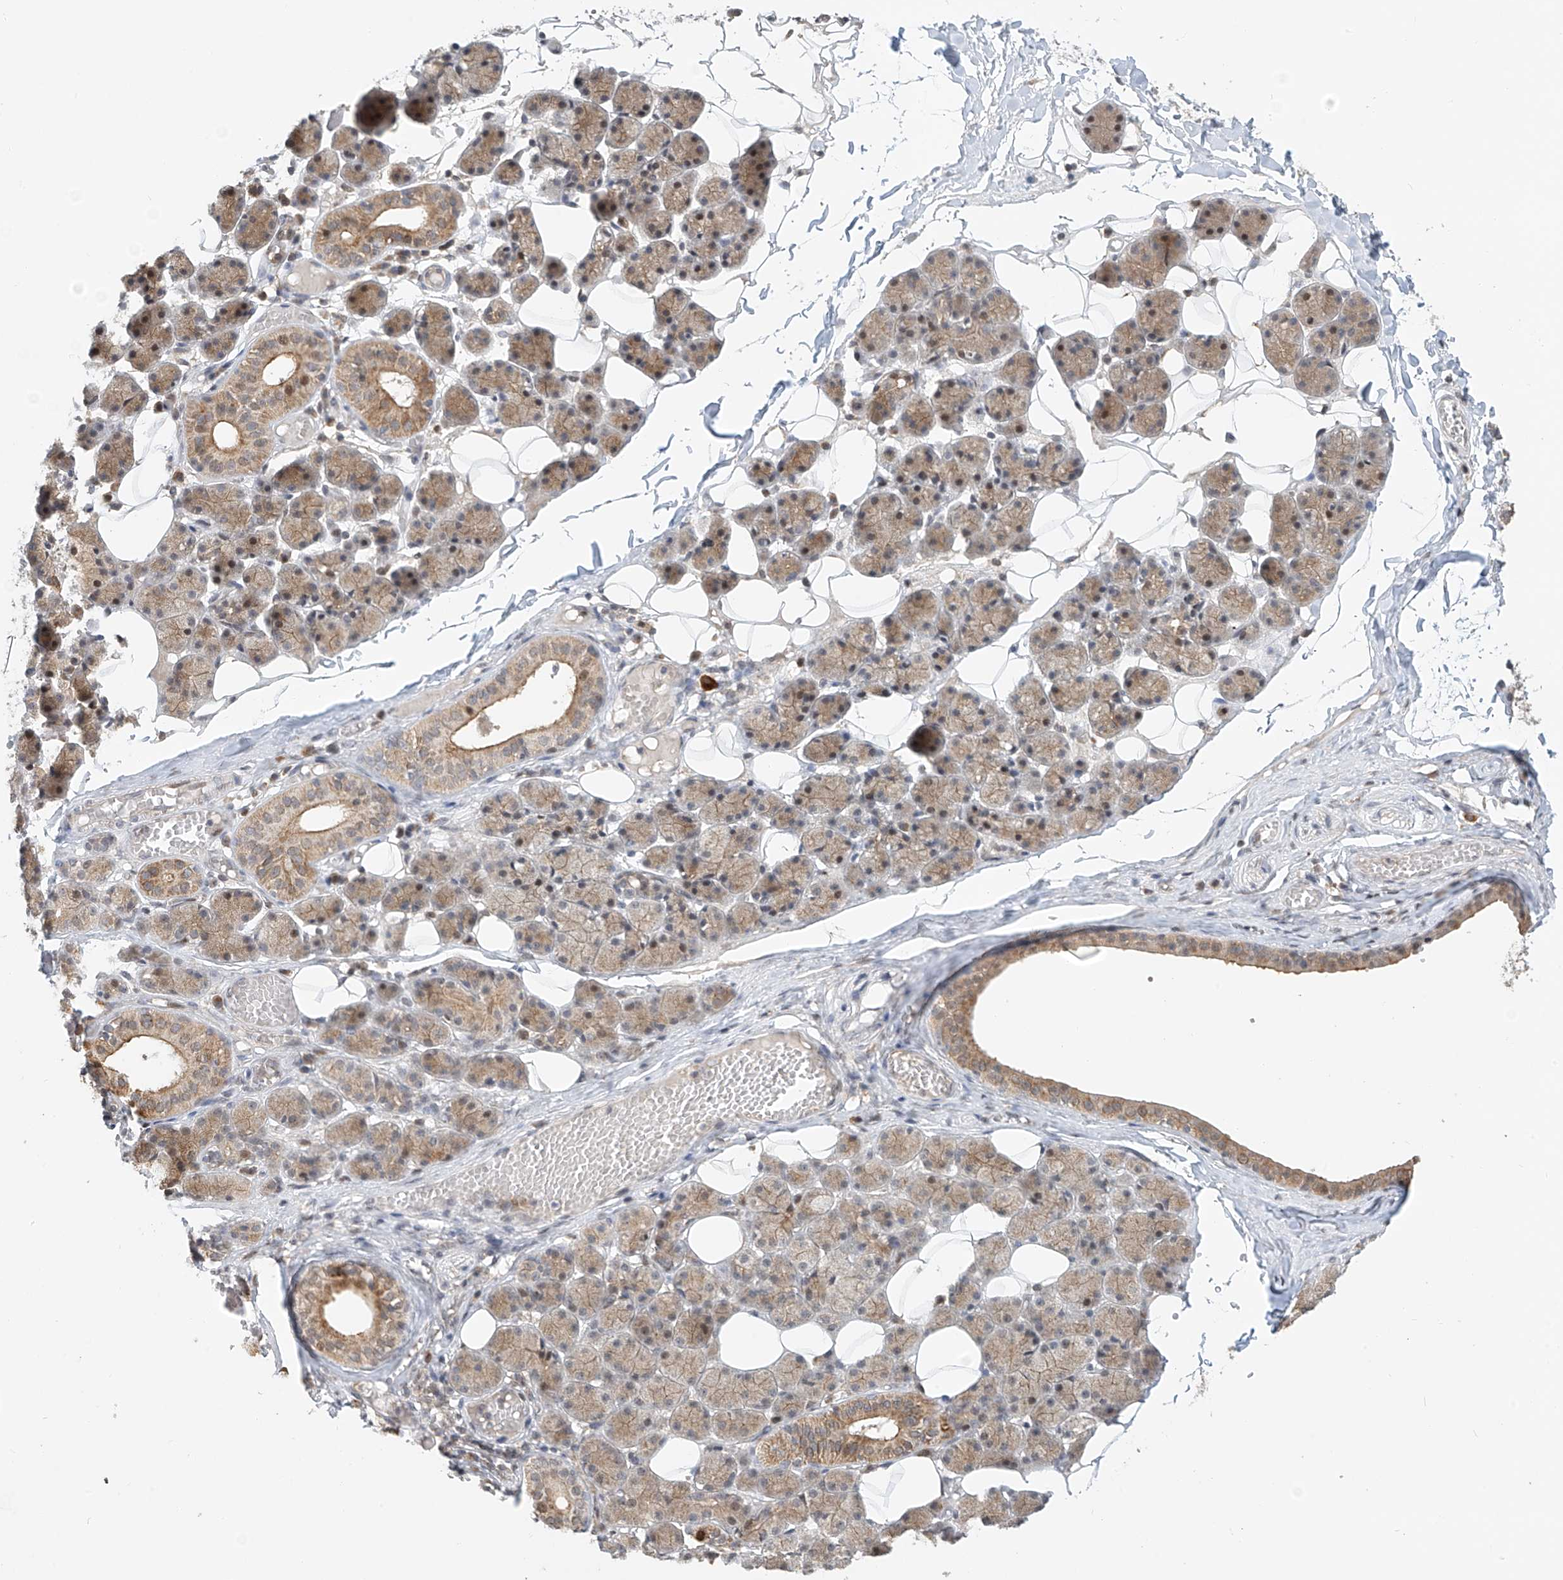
{"staining": {"intensity": "moderate", "quantity": "25%-75%", "location": "cytoplasmic/membranous"}, "tissue": "salivary gland", "cell_type": "Glandular cells", "image_type": "normal", "snomed": [{"axis": "morphology", "description": "Normal tissue, NOS"}, {"axis": "topography", "description": "Salivary gland"}], "caption": "Immunohistochemical staining of normal salivary gland demonstrates moderate cytoplasmic/membranous protein positivity in approximately 25%-75% of glandular cells.", "gene": "SYTL3", "patient": {"sex": "female", "age": 33}}